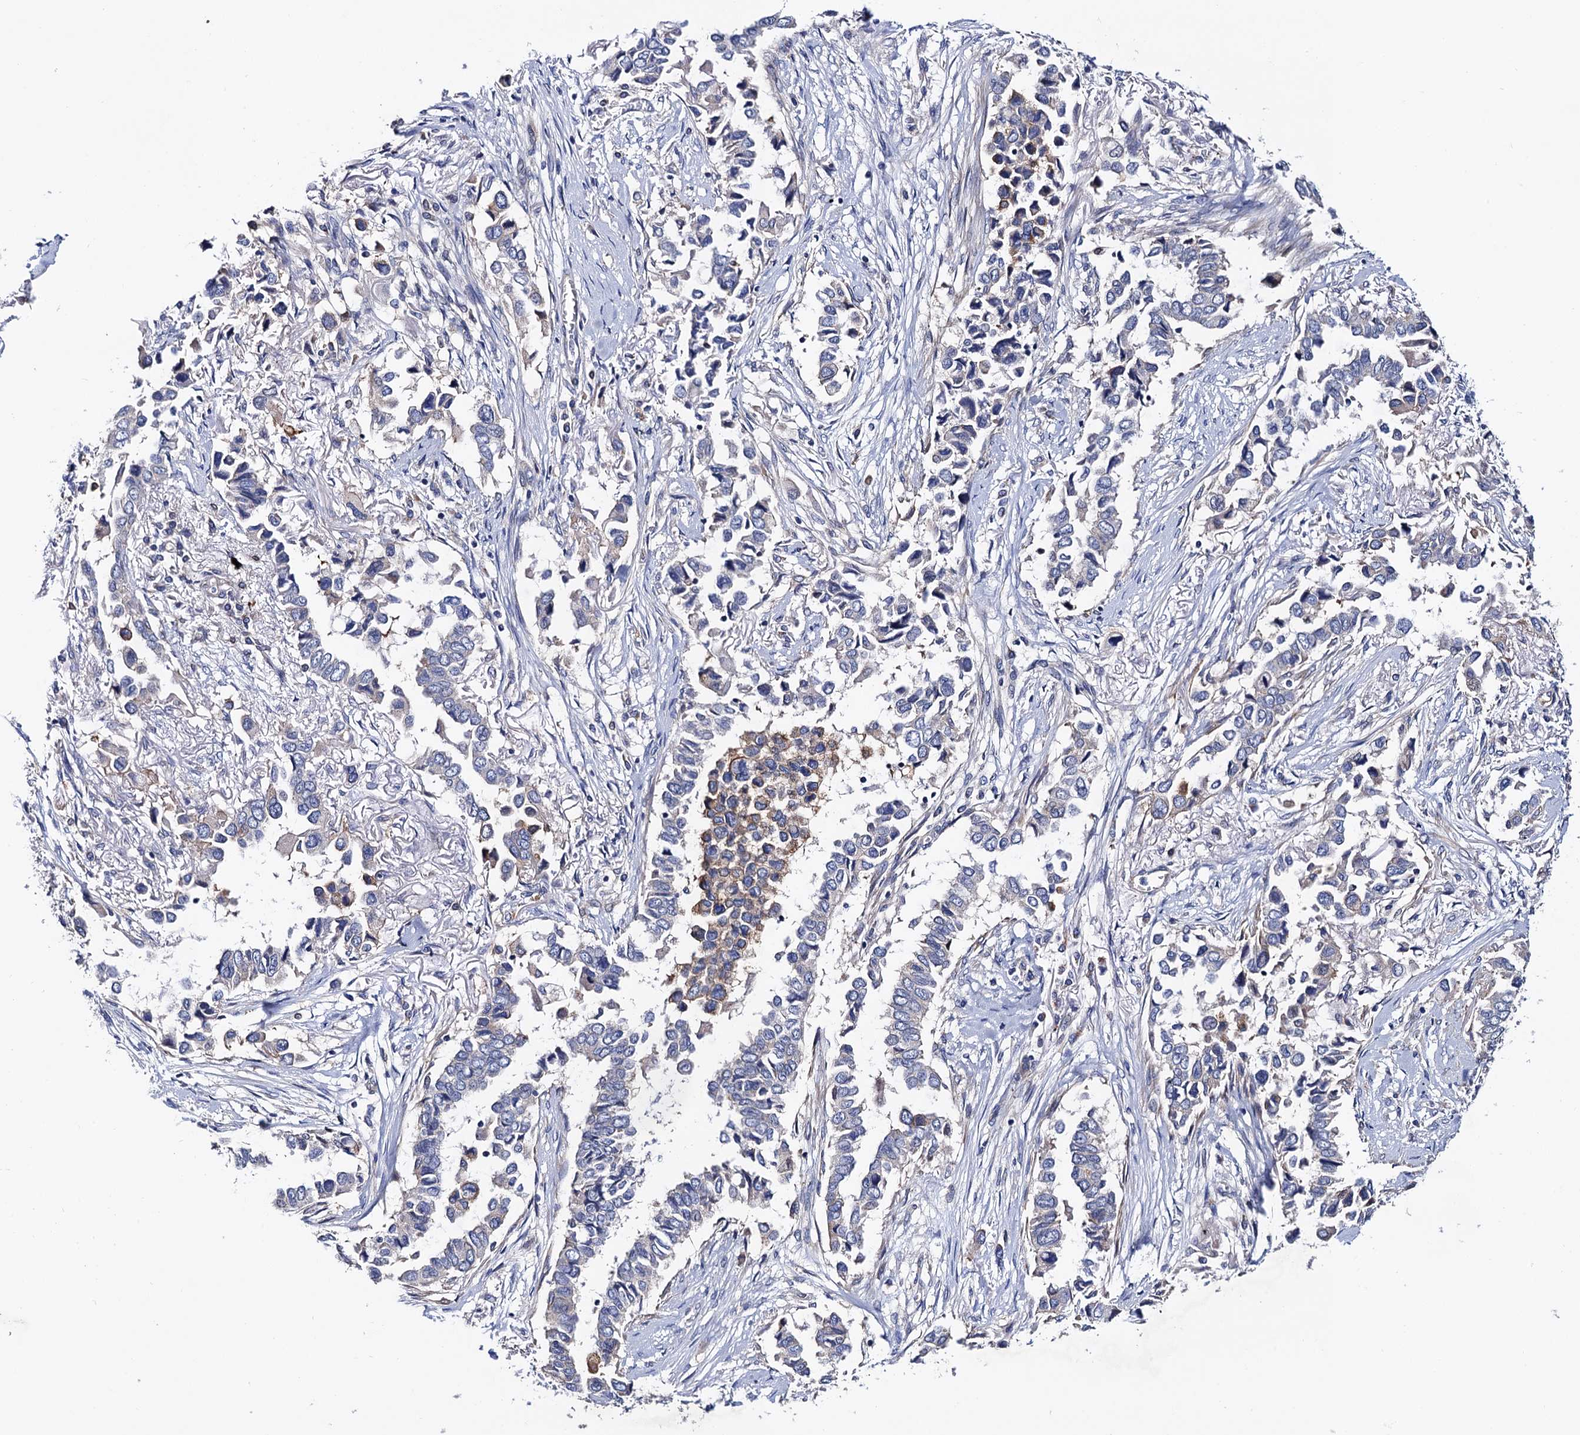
{"staining": {"intensity": "negative", "quantity": "none", "location": "none"}, "tissue": "lung cancer", "cell_type": "Tumor cells", "image_type": "cancer", "snomed": [{"axis": "morphology", "description": "Adenocarcinoma, NOS"}, {"axis": "topography", "description": "Lung"}], "caption": "This is a image of immunohistochemistry staining of lung cancer, which shows no positivity in tumor cells.", "gene": "ZDHHC18", "patient": {"sex": "female", "age": 76}}